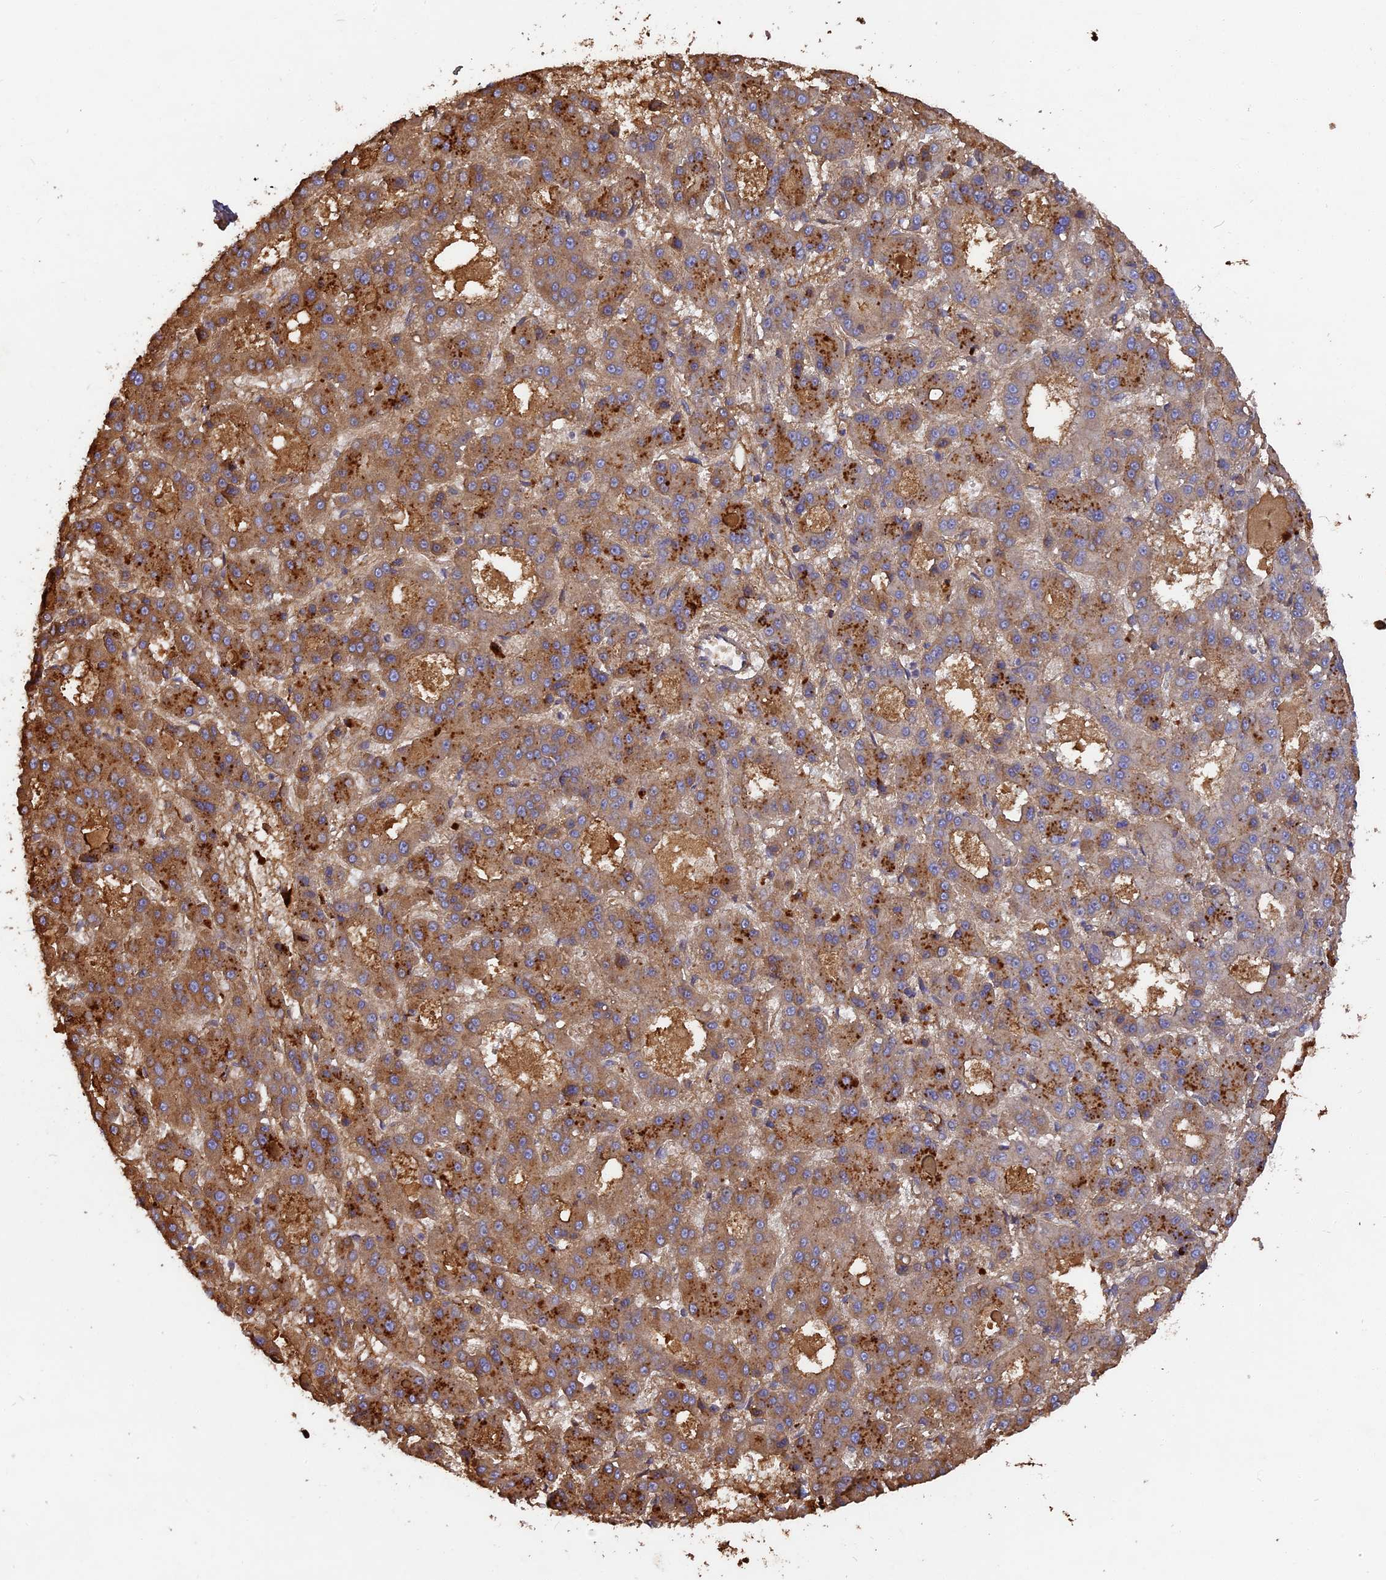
{"staining": {"intensity": "moderate", "quantity": ">75%", "location": "cytoplasmic/membranous"}, "tissue": "liver cancer", "cell_type": "Tumor cells", "image_type": "cancer", "snomed": [{"axis": "morphology", "description": "Carcinoma, Hepatocellular, NOS"}, {"axis": "topography", "description": "Liver"}], "caption": "Liver hepatocellular carcinoma was stained to show a protein in brown. There is medium levels of moderate cytoplasmic/membranous staining in about >75% of tumor cells.", "gene": "ERMAP", "patient": {"sex": "male", "age": 70}}